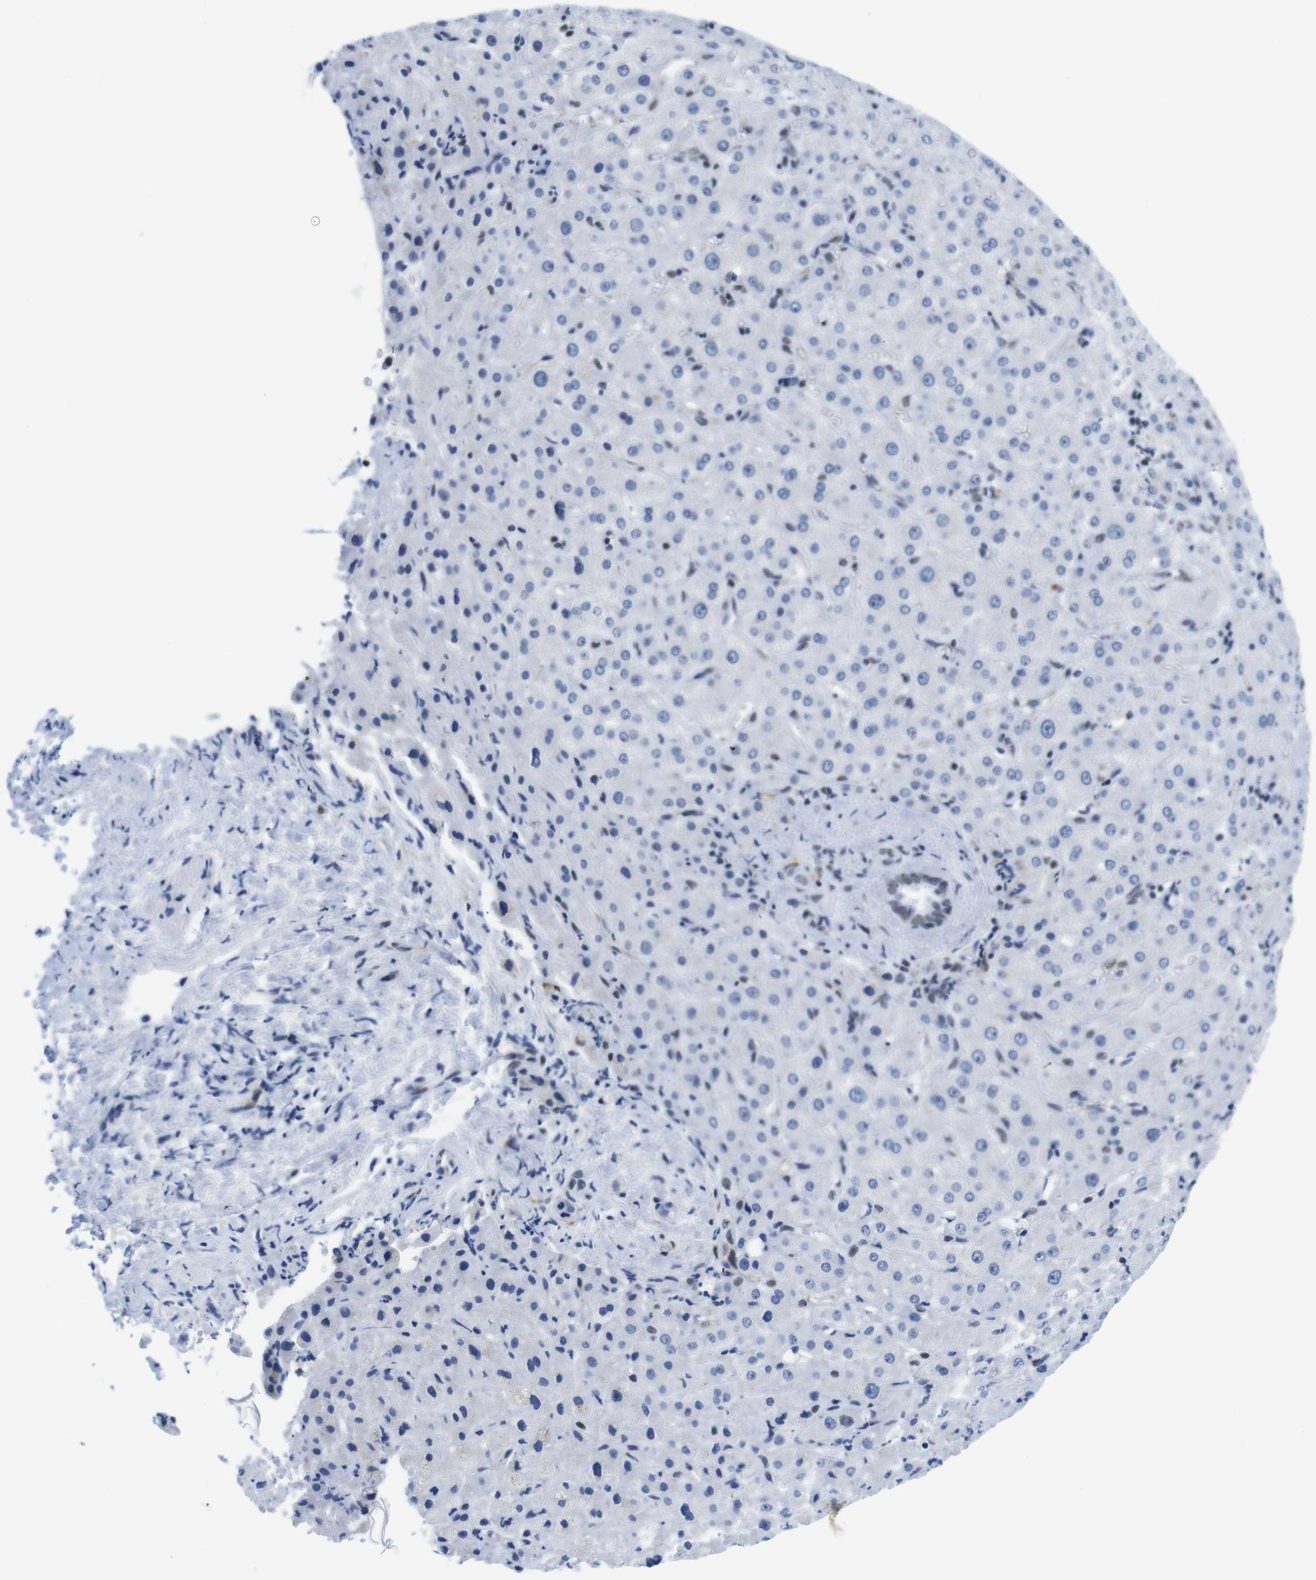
{"staining": {"intensity": "negative", "quantity": "none", "location": "none"}, "tissue": "liver cancer", "cell_type": "Tumor cells", "image_type": "cancer", "snomed": [{"axis": "morphology", "description": "Cholangiocarcinoma"}, {"axis": "topography", "description": "Liver"}], "caption": "Immunohistochemistry of cholangiocarcinoma (liver) exhibits no staining in tumor cells. Nuclei are stained in blue.", "gene": "IFI16", "patient": {"sex": "female", "age": 65}}